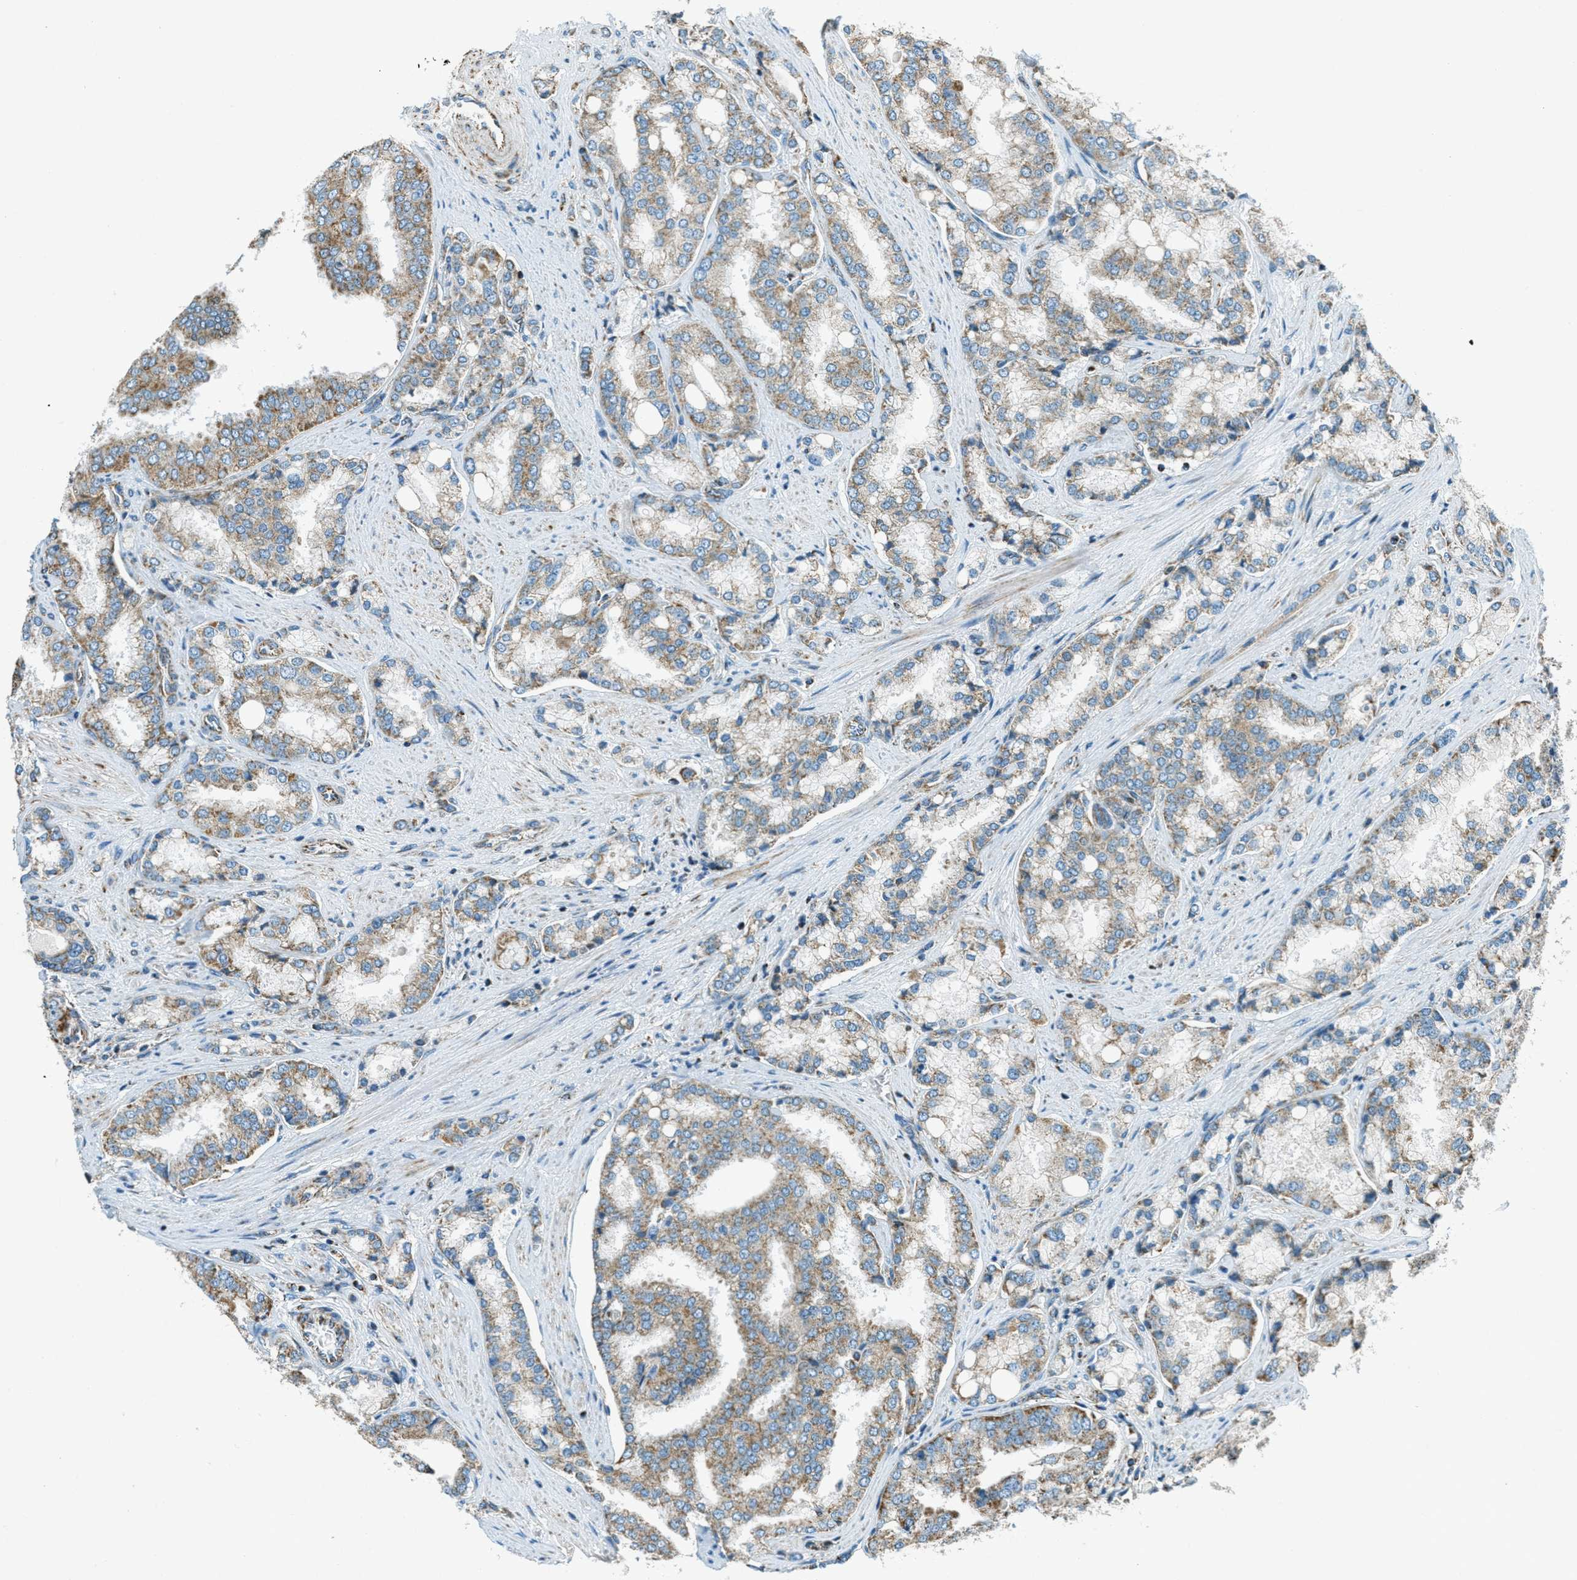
{"staining": {"intensity": "weak", "quantity": ">75%", "location": "cytoplasmic/membranous"}, "tissue": "prostate cancer", "cell_type": "Tumor cells", "image_type": "cancer", "snomed": [{"axis": "morphology", "description": "Adenocarcinoma, High grade"}, {"axis": "topography", "description": "Prostate"}], "caption": "A brown stain highlights weak cytoplasmic/membranous expression of a protein in prostate cancer tumor cells.", "gene": "CHST15", "patient": {"sex": "male", "age": 50}}